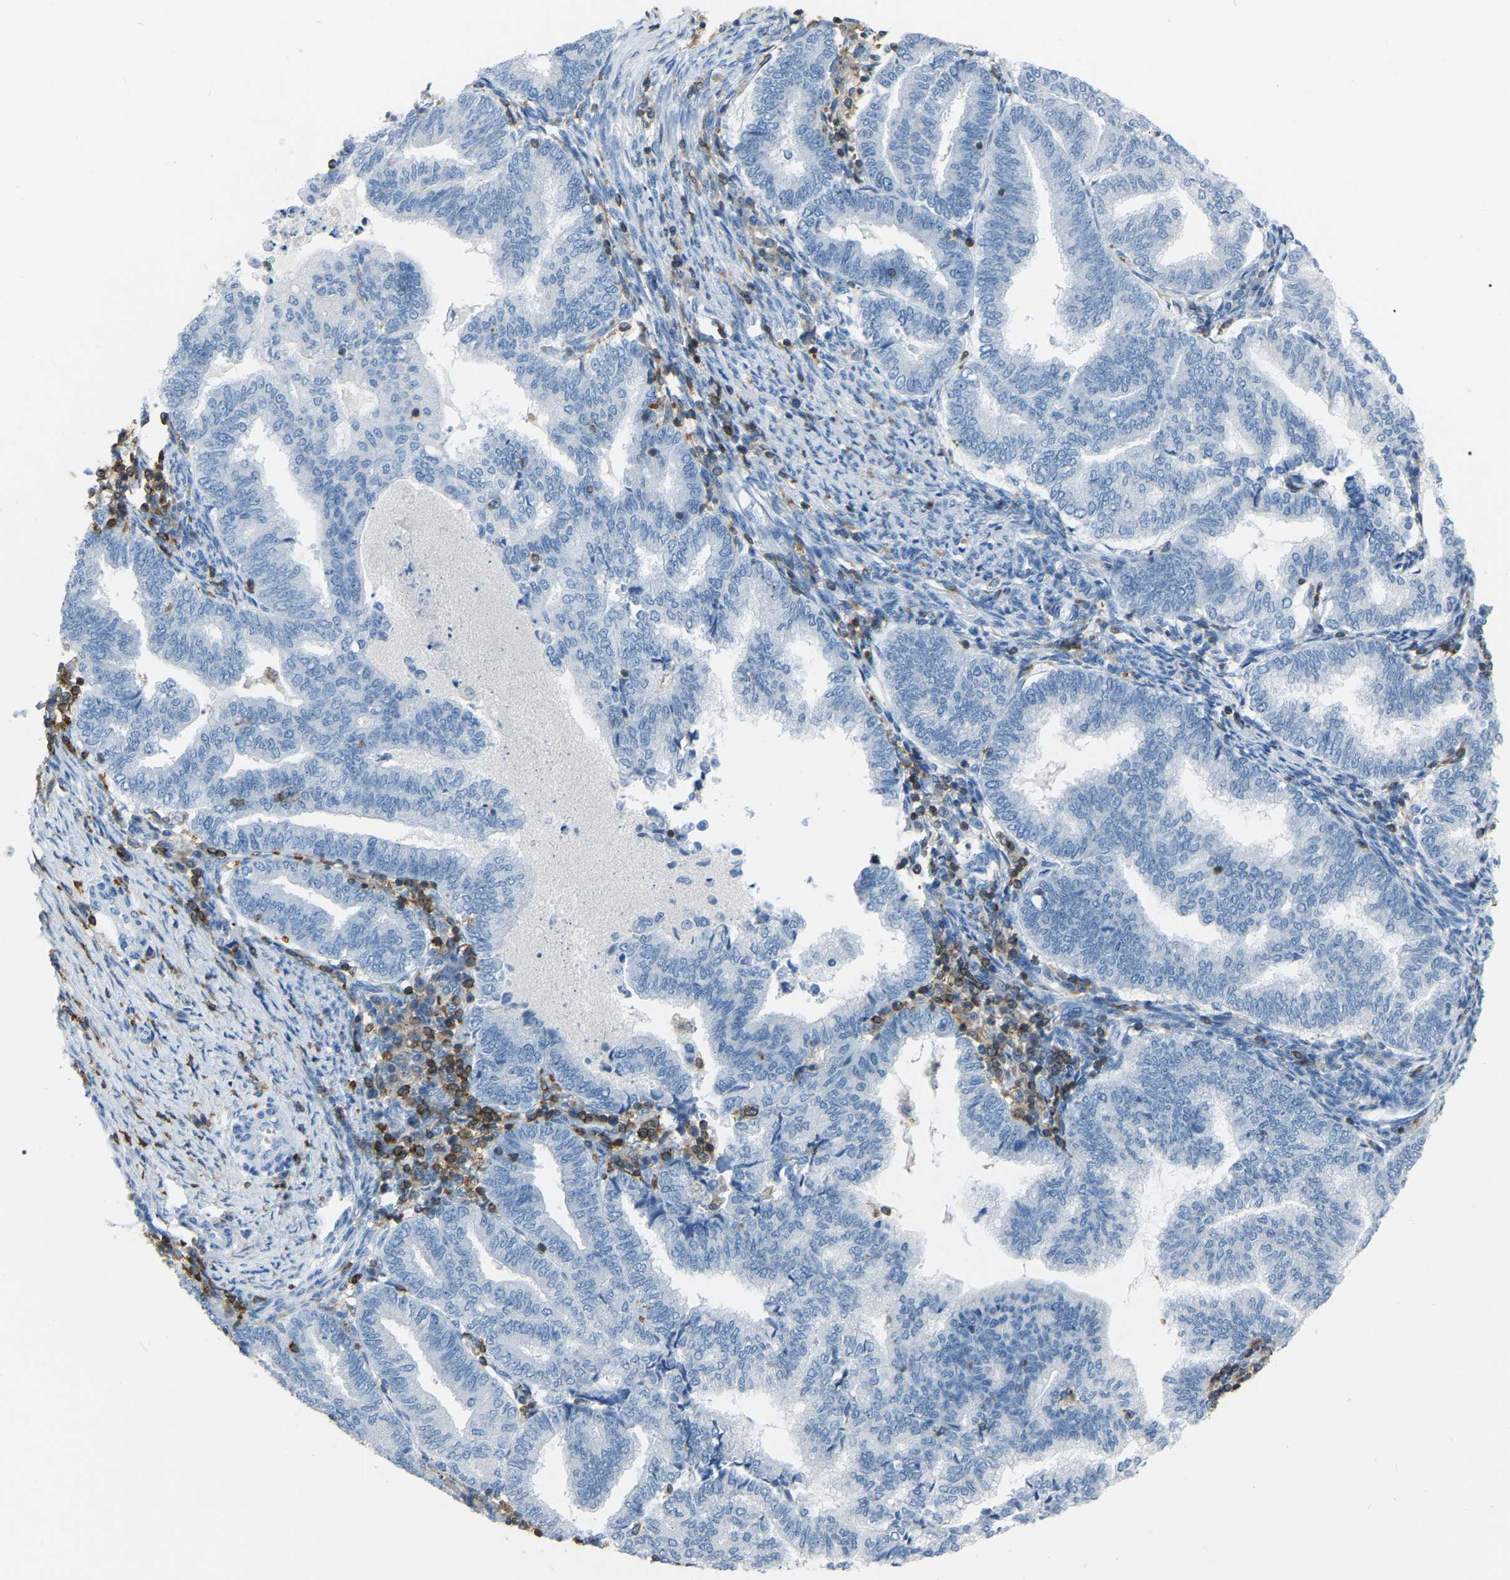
{"staining": {"intensity": "negative", "quantity": "none", "location": "none"}, "tissue": "endometrial cancer", "cell_type": "Tumor cells", "image_type": "cancer", "snomed": [{"axis": "morphology", "description": "Polyp, NOS"}, {"axis": "morphology", "description": "Adenocarcinoma, NOS"}, {"axis": "morphology", "description": "Adenoma, NOS"}, {"axis": "topography", "description": "Endometrium"}], "caption": "This is a photomicrograph of IHC staining of endometrial cancer, which shows no positivity in tumor cells. Nuclei are stained in blue.", "gene": "ARHGAP45", "patient": {"sex": "female", "age": 79}}